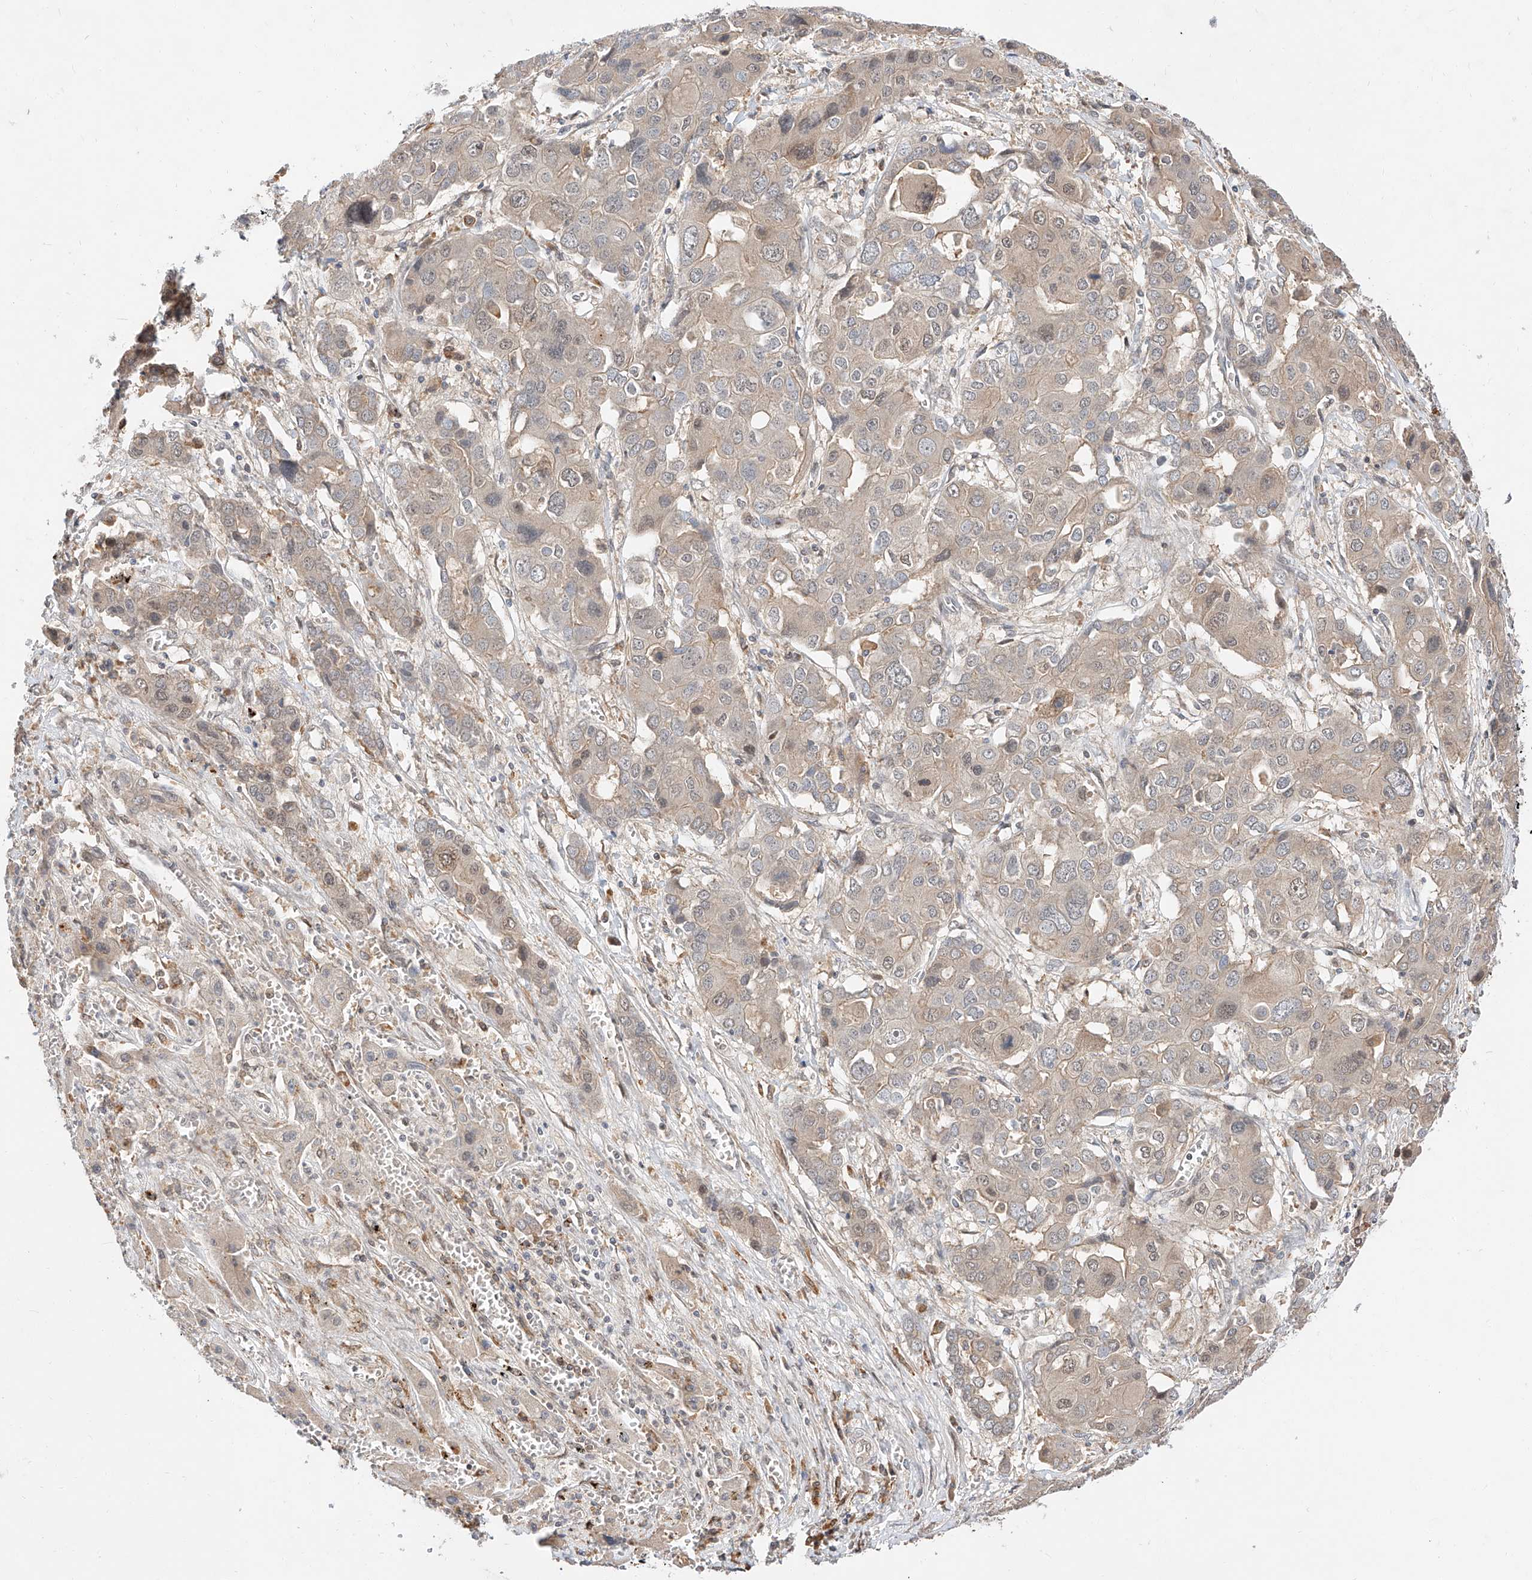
{"staining": {"intensity": "weak", "quantity": "<25%", "location": "cytoplasmic/membranous,nuclear"}, "tissue": "liver cancer", "cell_type": "Tumor cells", "image_type": "cancer", "snomed": [{"axis": "morphology", "description": "Cholangiocarcinoma"}, {"axis": "topography", "description": "Liver"}], "caption": "High power microscopy histopathology image of an immunohistochemistry image of liver cancer, revealing no significant positivity in tumor cells.", "gene": "DIRAS3", "patient": {"sex": "male", "age": 67}}